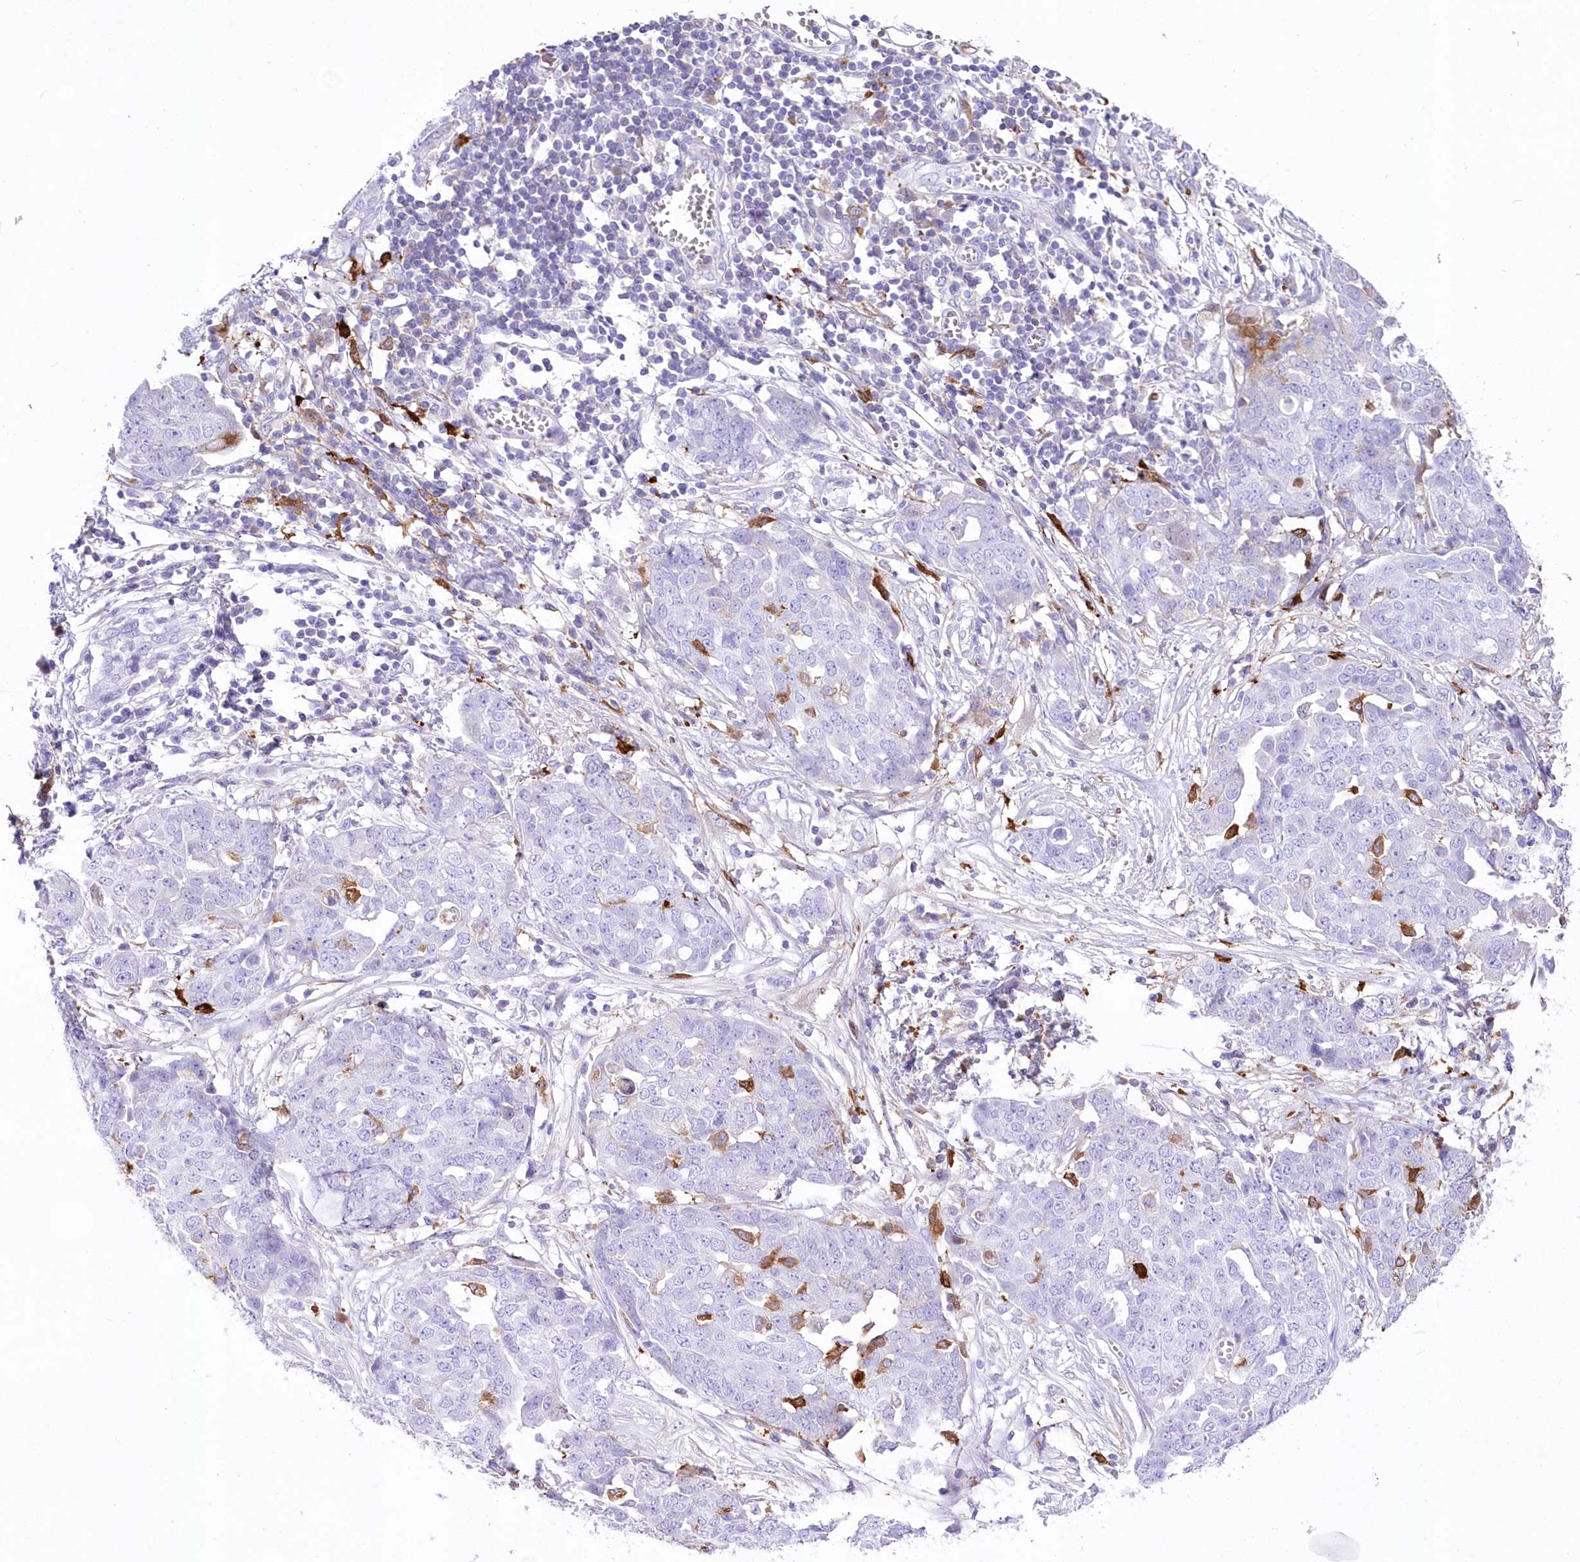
{"staining": {"intensity": "negative", "quantity": "none", "location": "none"}, "tissue": "ovarian cancer", "cell_type": "Tumor cells", "image_type": "cancer", "snomed": [{"axis": "morphology", "description": "Cystadenocarcinoma, serous, NOS"}, {"axis": "topography", "description": "Soft tissue"}, {"axis": "topography", "description": "Ovary"}], "caption": "Ovarian cancer was stained to show a protein in brown. There is no significant staining in tumor cells. (Brightfield microscopy of DAB (3,3'-diaminobenzidine) immunohistochemistry (IHC) at high magnification).", "gene": "DNAJC19", "patient": {"sex": "female", "age": 57}}